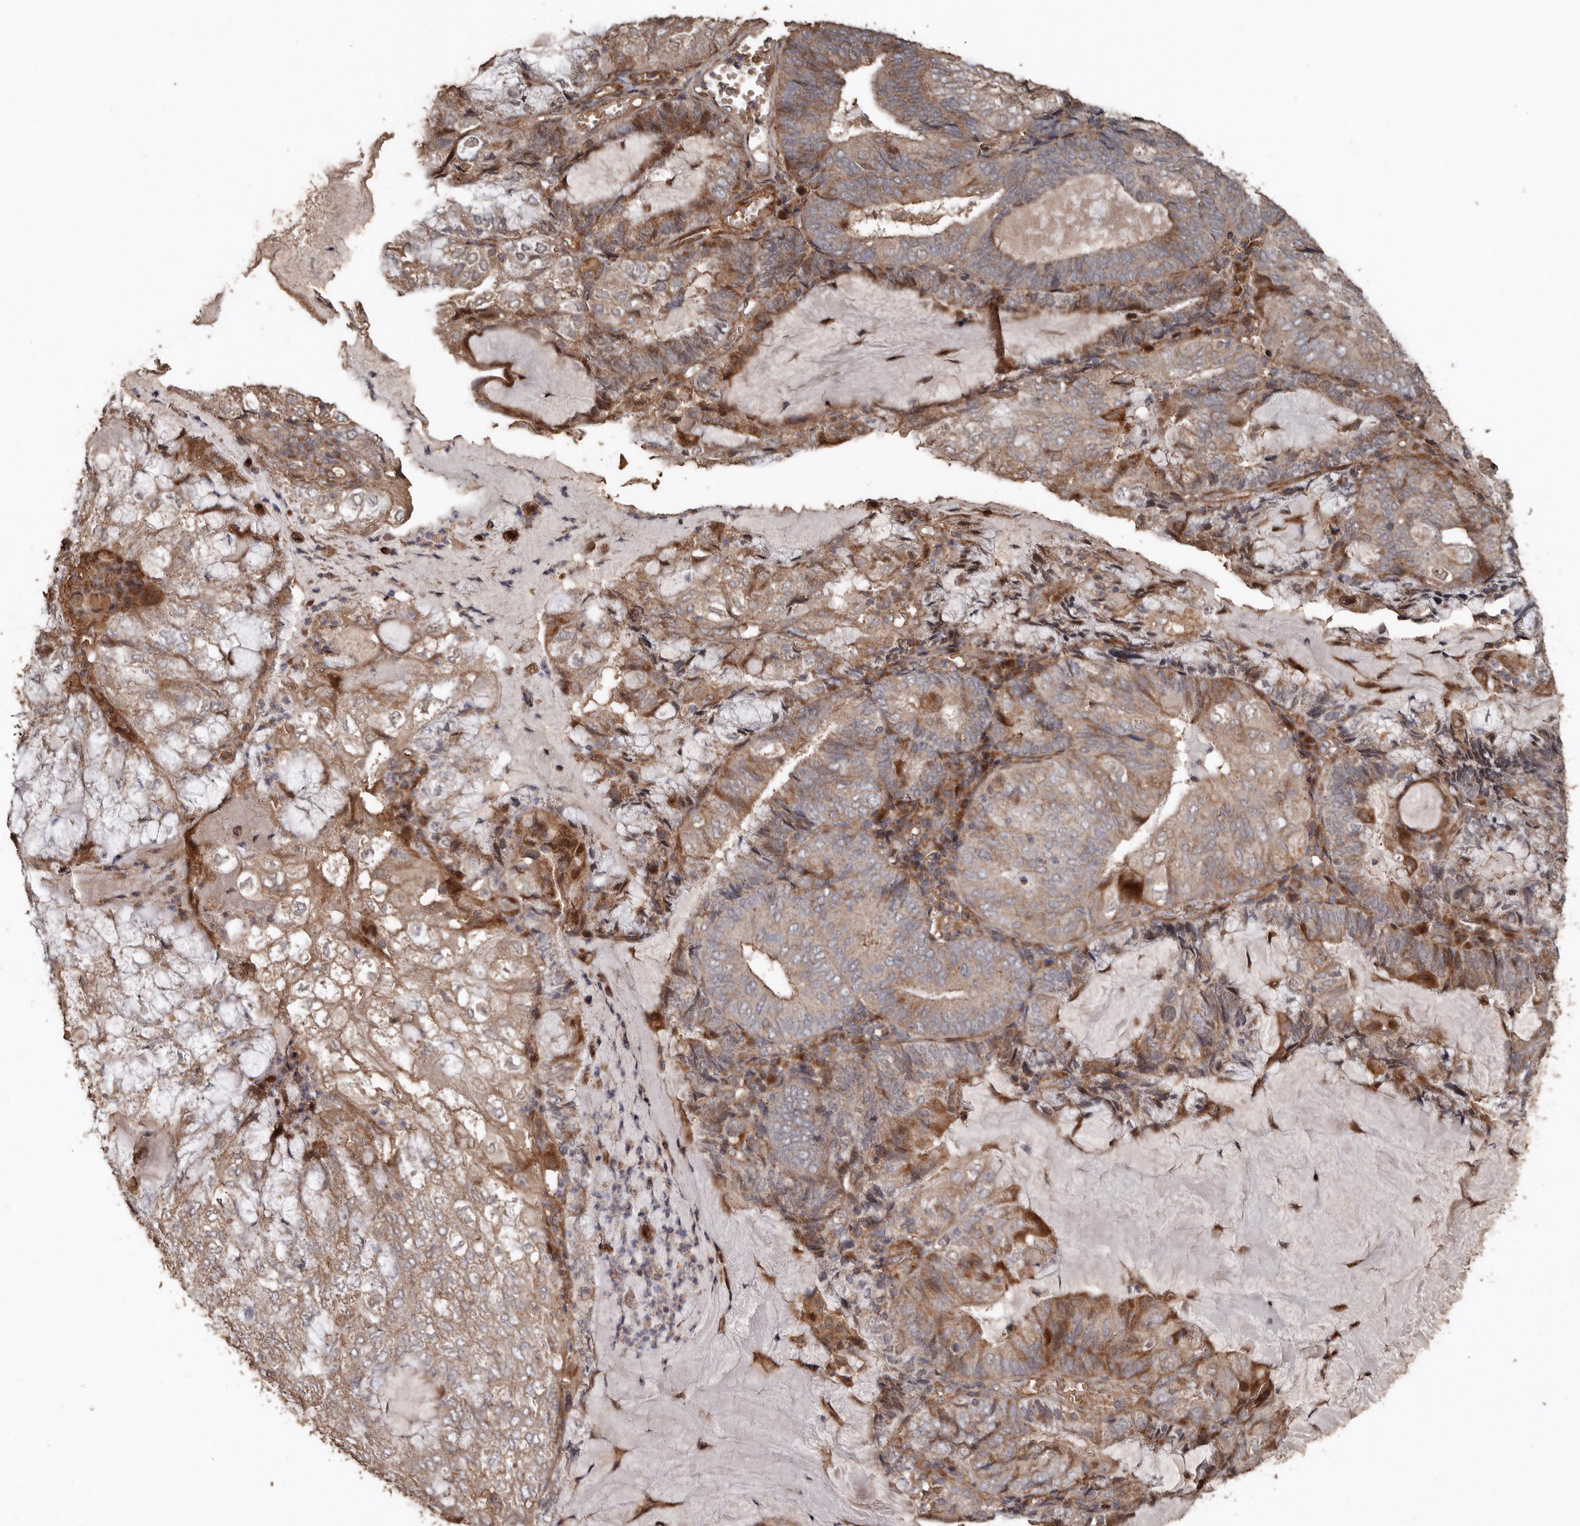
{"staining": {"intensity": "moderate", "quantity": "25%-75%", "location": "cytoplasmic/membranous"}, "tissue": "endometrial cancer", "cell_type": "Tumor cells", "image_type": "cancer", "snomed": [{"axis": "morphology", "description": "Adenocarcinoma, NOS"}, {"axis": "topography", "description": "Endometrium"}], "caption": "There is medium levels of moderate cytoplasmic/membranous expression in tumor cells of endometrial cancer (adenocarcinoma), as demonstrated by immunohistochemical staining (brown color).", "gene": "RANBP17", "patient": {"sex": "female", "age": 81}}